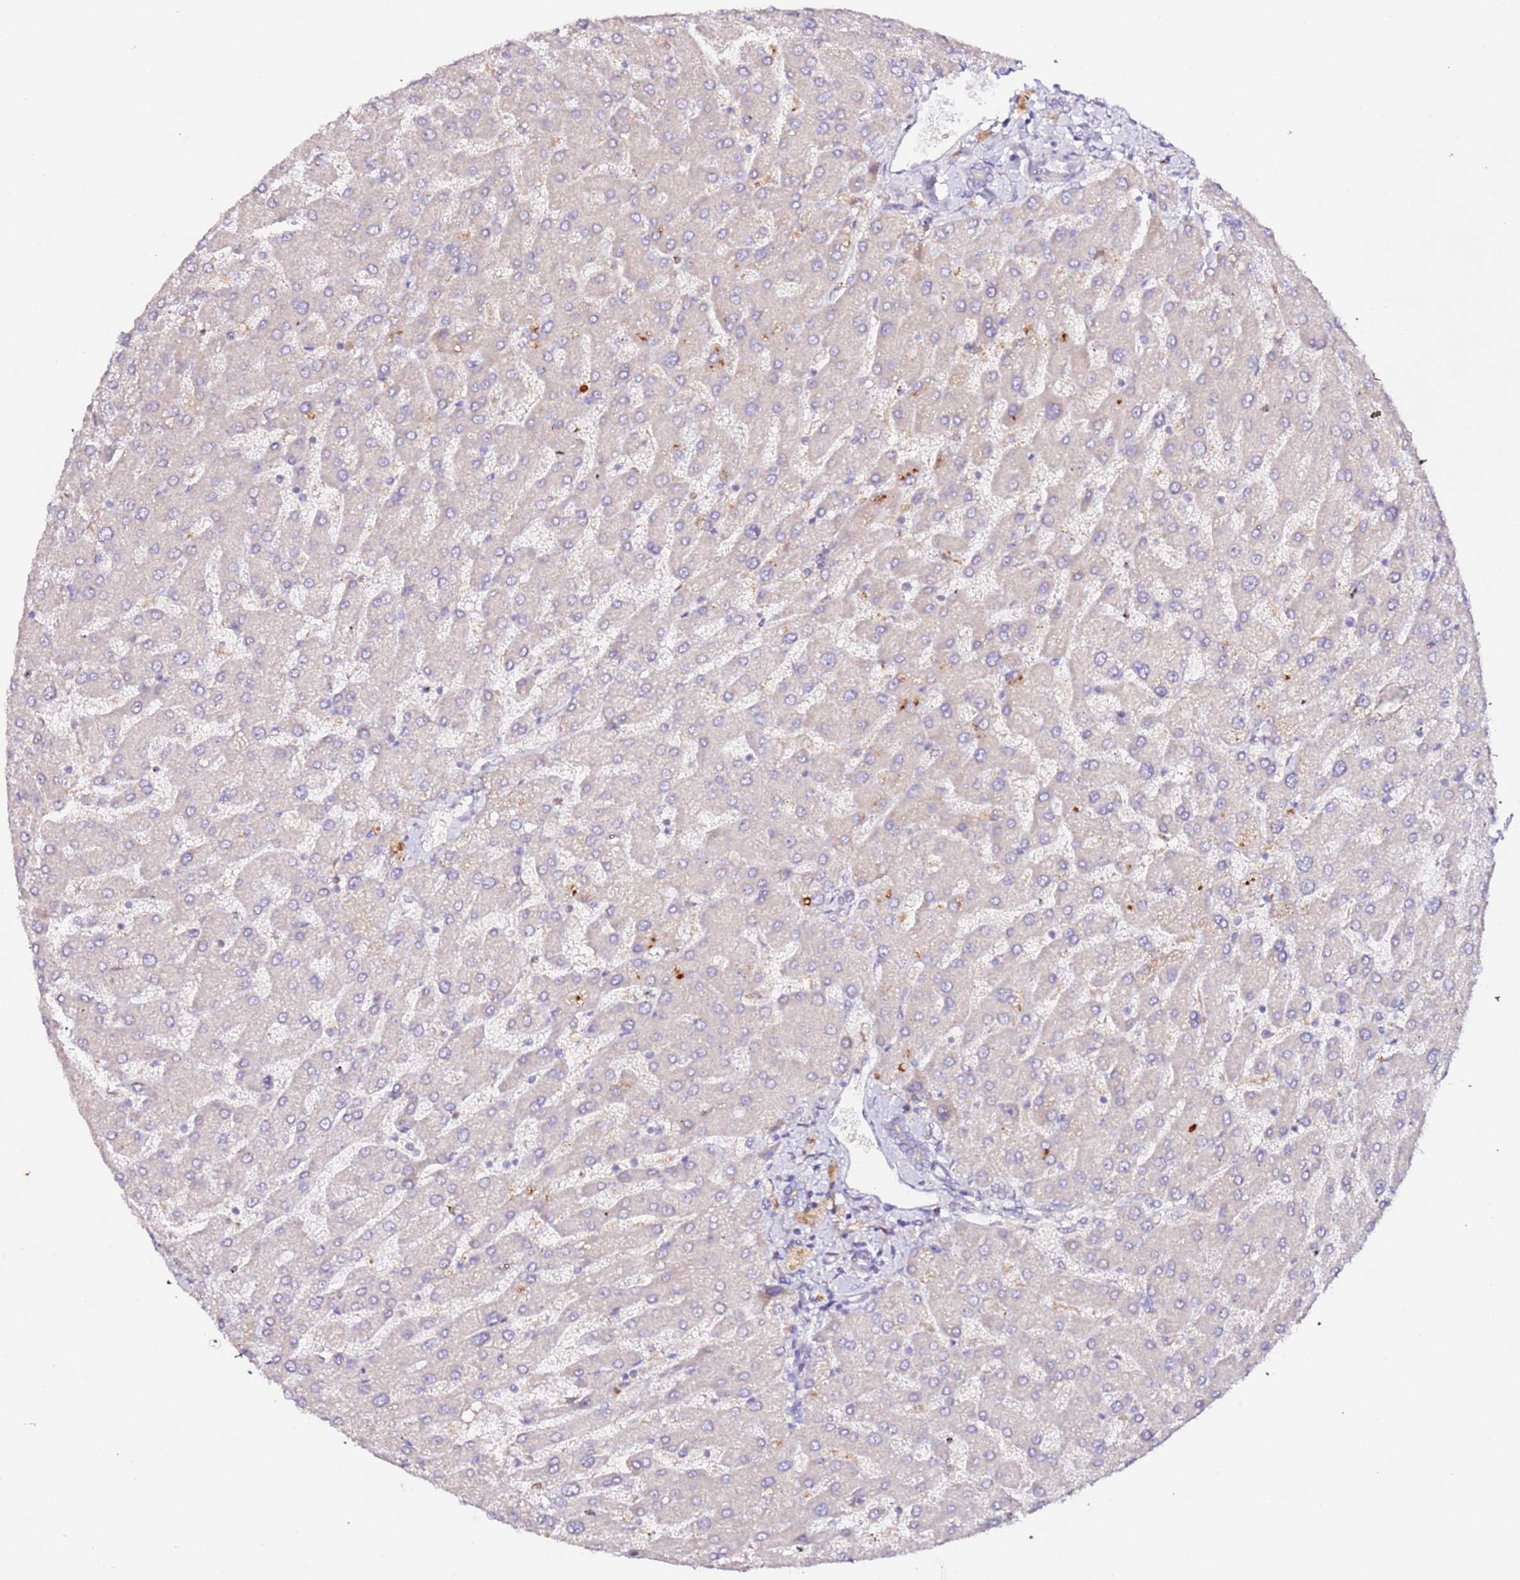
{"staining": {"intensity": "negative", "quantity": "none", "location": "none"}, "tissue": "liver", "cell_type": "Cholangiocytes", "image_type": "normal", "snomed": [{"axis": "morphology", "description": "Normal tissue, NOS"}, {"axis": "topography", "description": "Liver"}], "caption": "Immunohistochemistry photomicrograph of benign human liver stained for a protein (brown), which exhibits no expression in cholangiocytes.", "gene": "FLVCR1", "patient": {"sex": "male", "age": 55}}